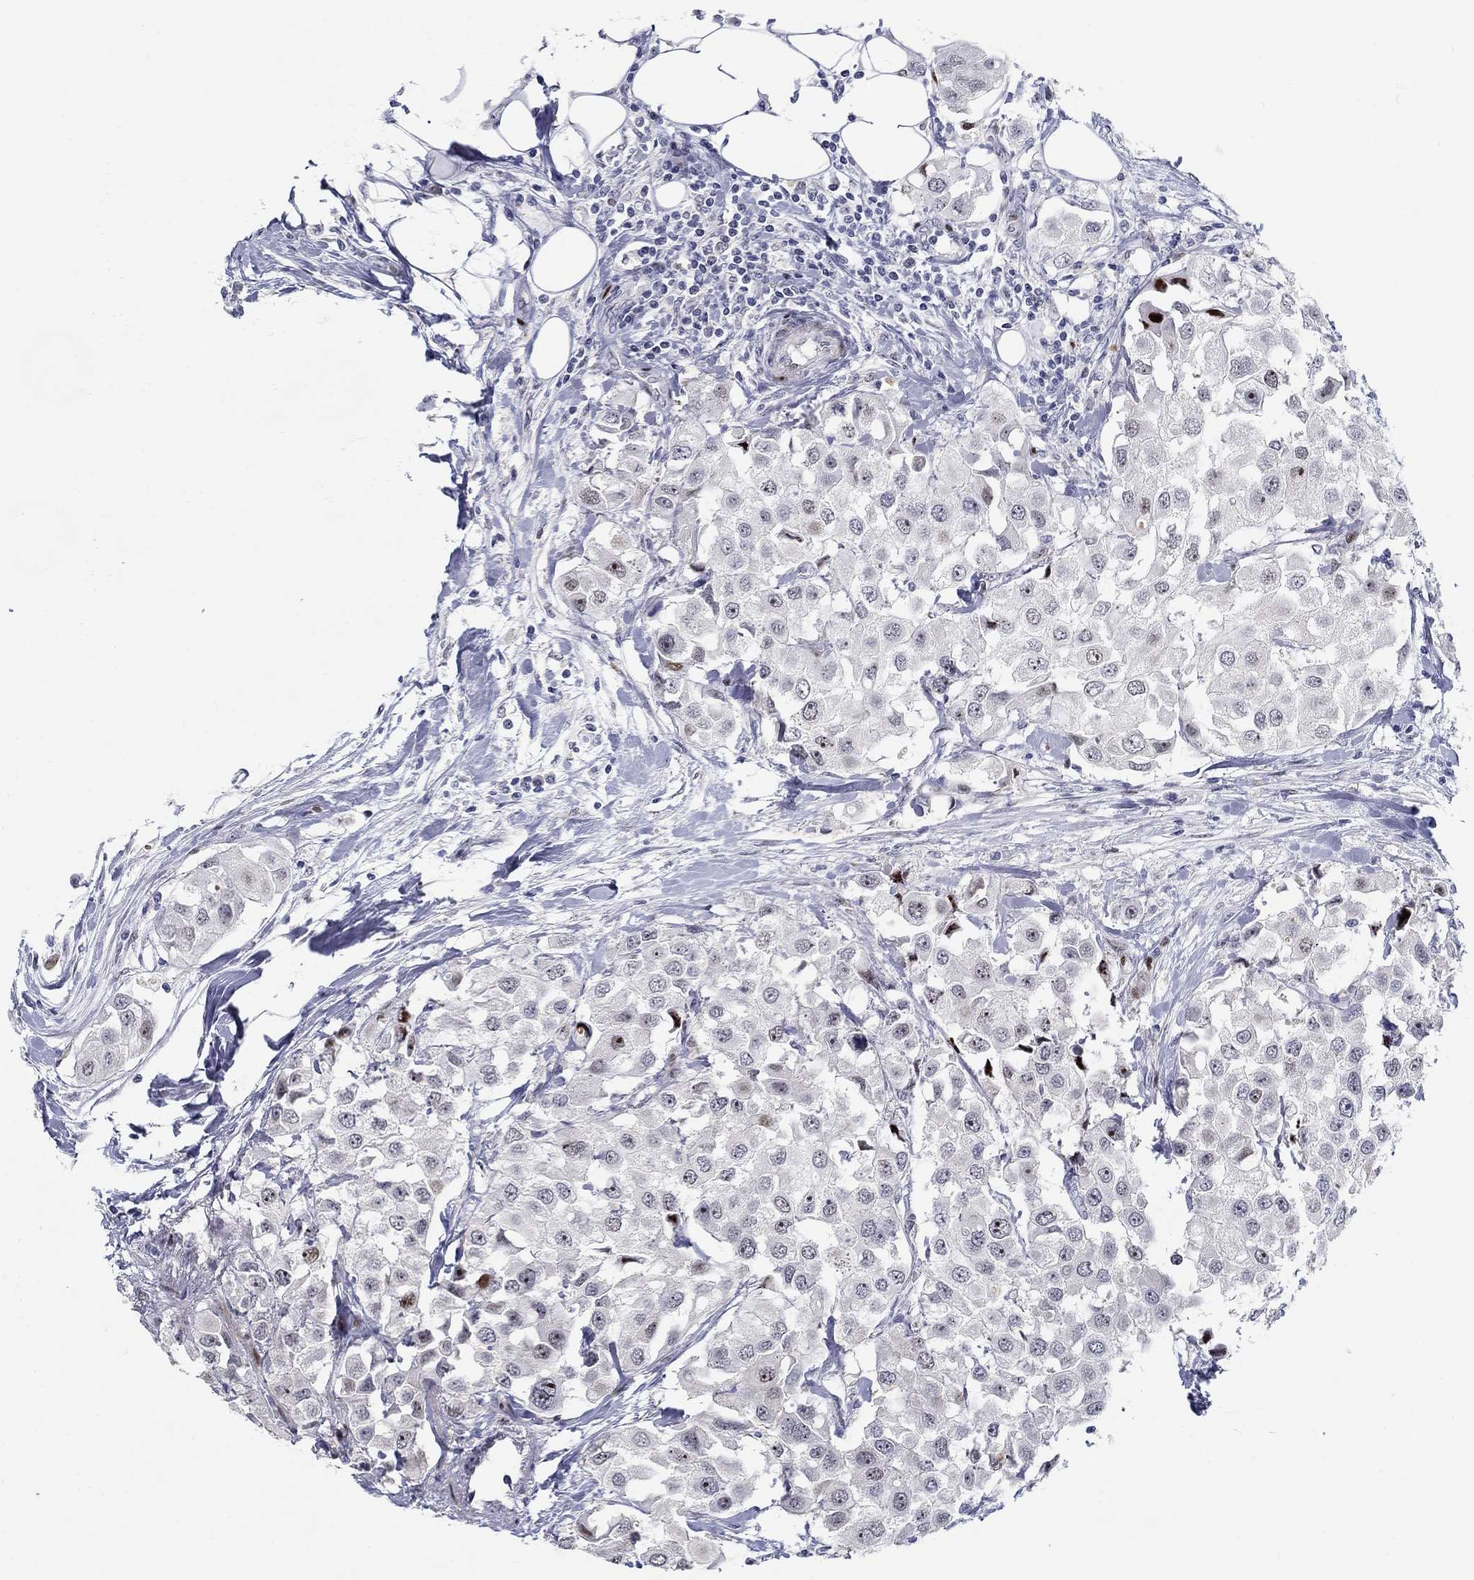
{"staining": {"intensity": "moderate", "quantity": "<25%", "location": "nuclear"}, "tissue": "urothelial cancer", "cell_type": "Tumor cells", "image_type": "cancer", "snomed": [{"axis": "morphology", "description": "Urothelial carcinoma, High grade"}, {"axis": "topography", "description": "Urinary bladder"}], "caption": "Protein expression analysis of urothelial carcinoma (high-grade) displays moderate nuclear expression in about <25% of tumor cells.", "gene": "RAPGEF5", "patient": {"sex": "female", "age": 64}}